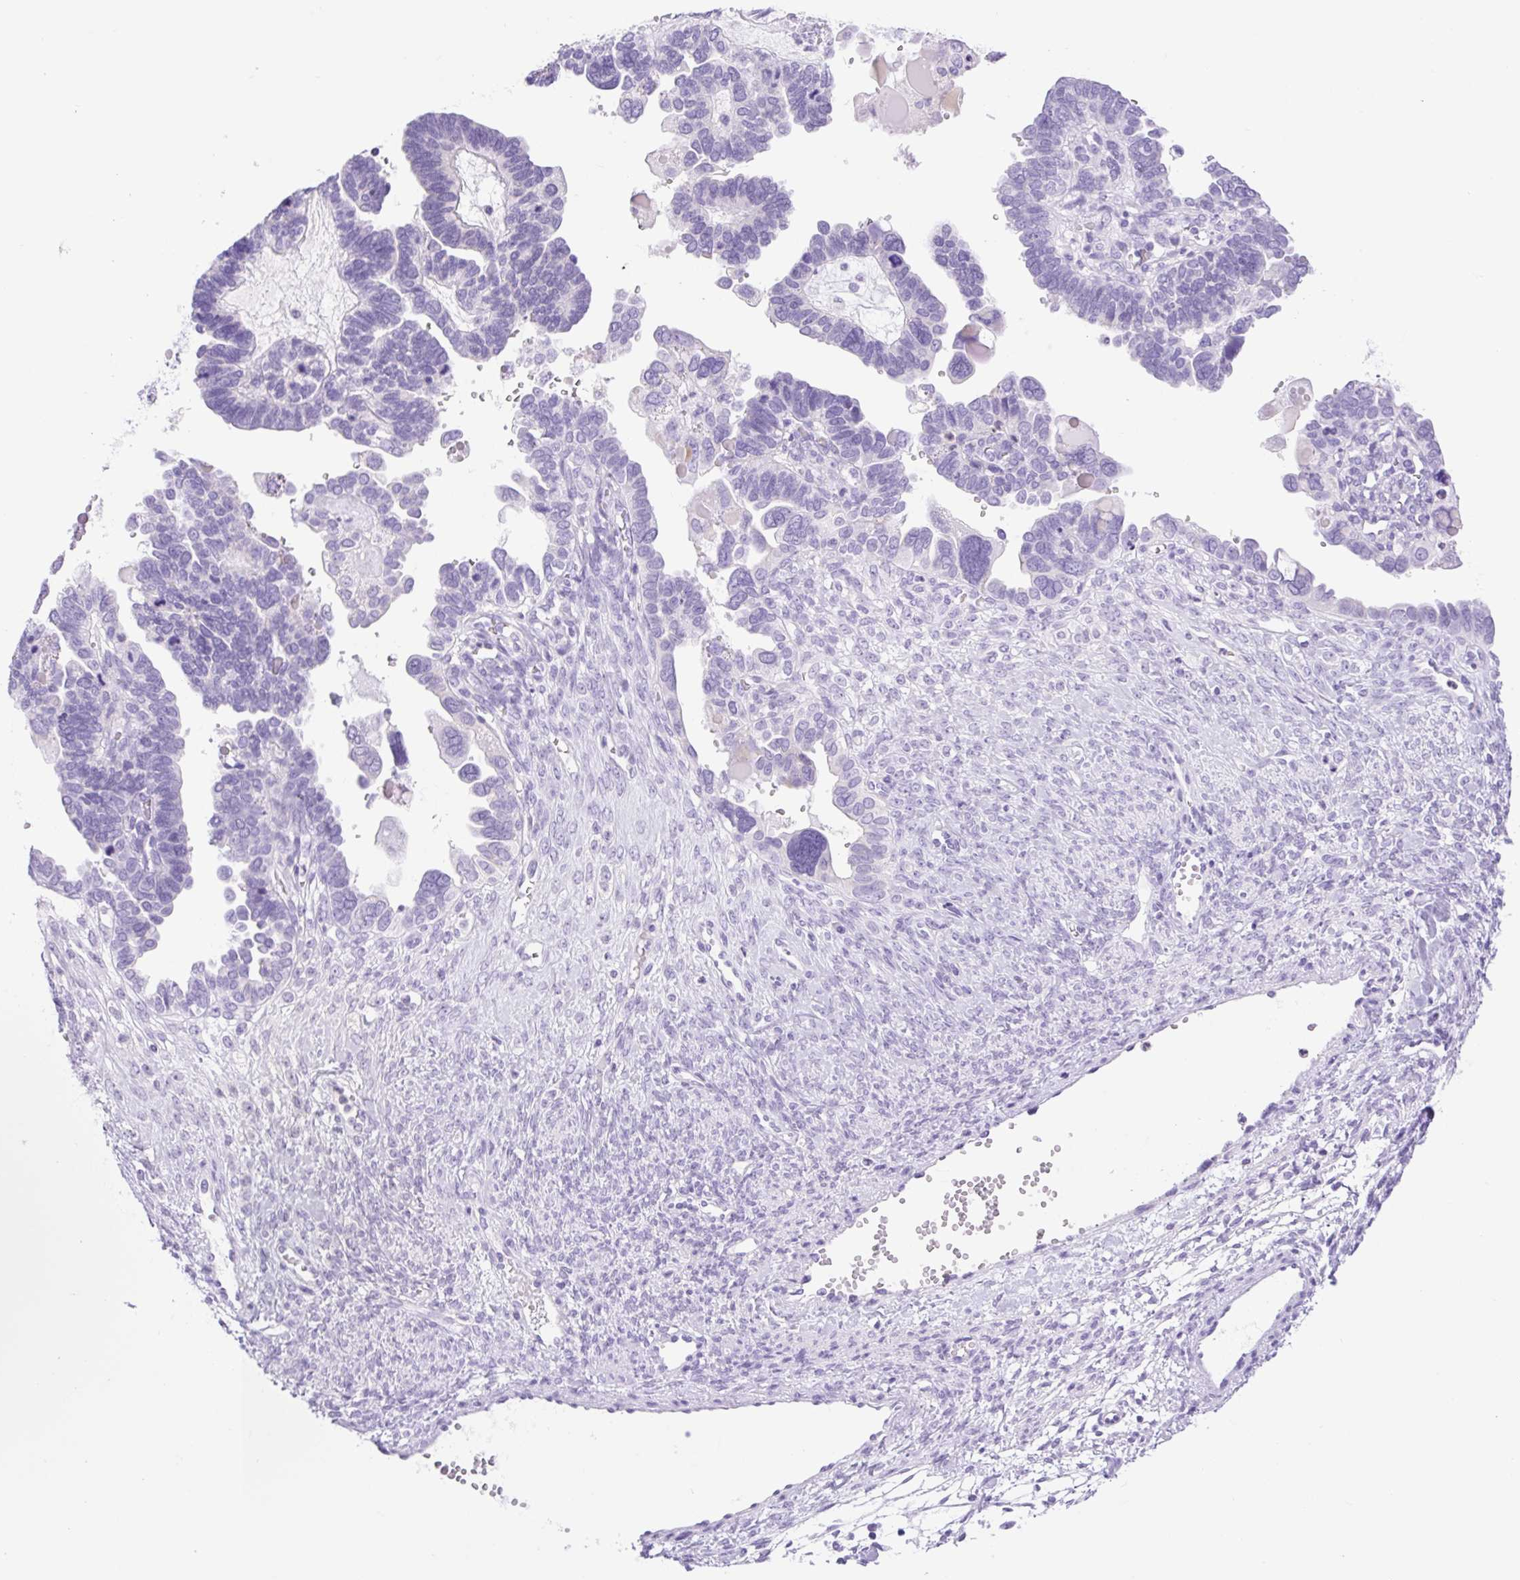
{"staining": {"intensity": "negative", "quantity": "none", "location": "none"}, "tissue": "ovarian cancer", "cell_type": "Tumor cells", "image_type": "cancer", "snomed": [{"axis": "morphology", "description": "Cystadenocarcinoma, serous, NOS"}, {"axis": "topography", "description": "Ovary"}], "caption": "Tumor cells are negative for protein expression in human serous cystadenocarcinoma (ovarian).", "gene": "SLC25A40", "patient": {"sex": "female", "age": 51}}